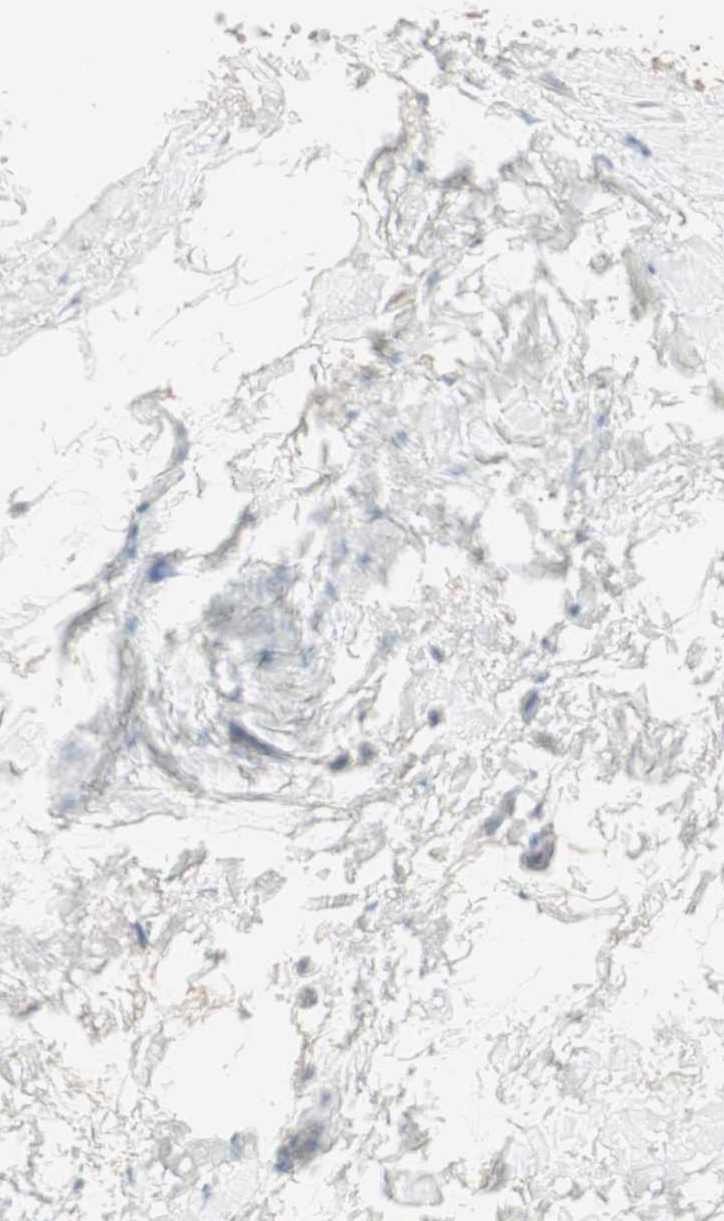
{"staining": {"intensity": "negative", "quantity": "none", "location": "none"}, "tissue": "adipose tissue", "cell_type": "Adipocytes", "image_type": "normal", "snomed": [{"axis": "morphology", "description": "Normal tissue, NOS"}, {"axis": "topography", "description": "Bronchus"}], "caption": "IHC of unremarkable human adipose tissue displays no expression in adipocytes. (IHC, brightfield microscopy, high magnification).", "gene": "MUC3A", "patient": {"sex": "female", "age": 73}}